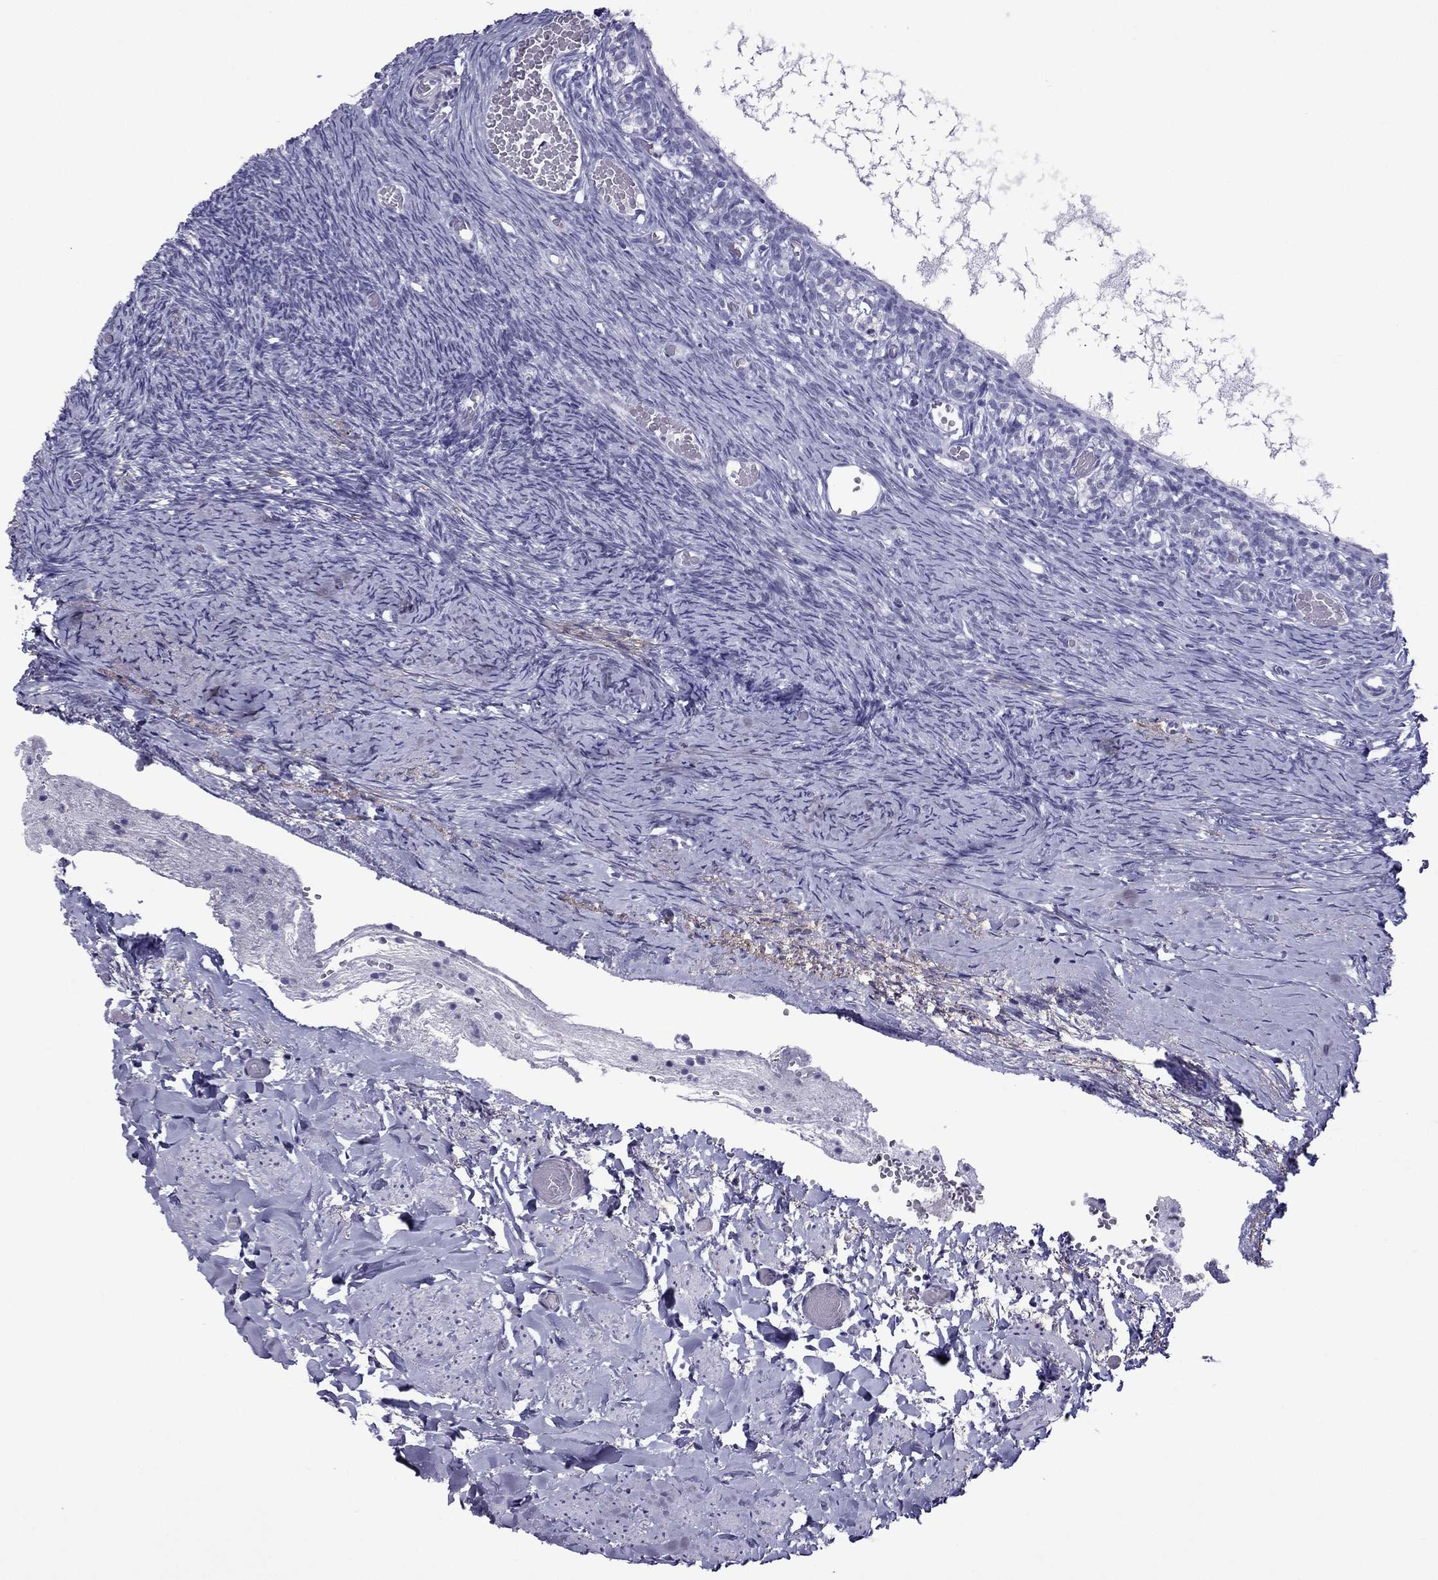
{"staining": {"intensity": "negative", "quantity": "none", "location": "none"}, "tissue": "ovary", "cell_type": "Follicle cells", "image_type": "normal", "snomed": [{"axis": "morphology", "description": "Normal tissue, NOS"}, {"axis": "topography", "description": "Ovary"}], "caption": "A high-resolution histopathology image shows immunohistochemistry staining of normal ovary, which reveals no significant expression in follicle cells. Nuclei are stained in blue.", "gene": "MYLK3", "patient": {"sex": "female", "age": 39}}